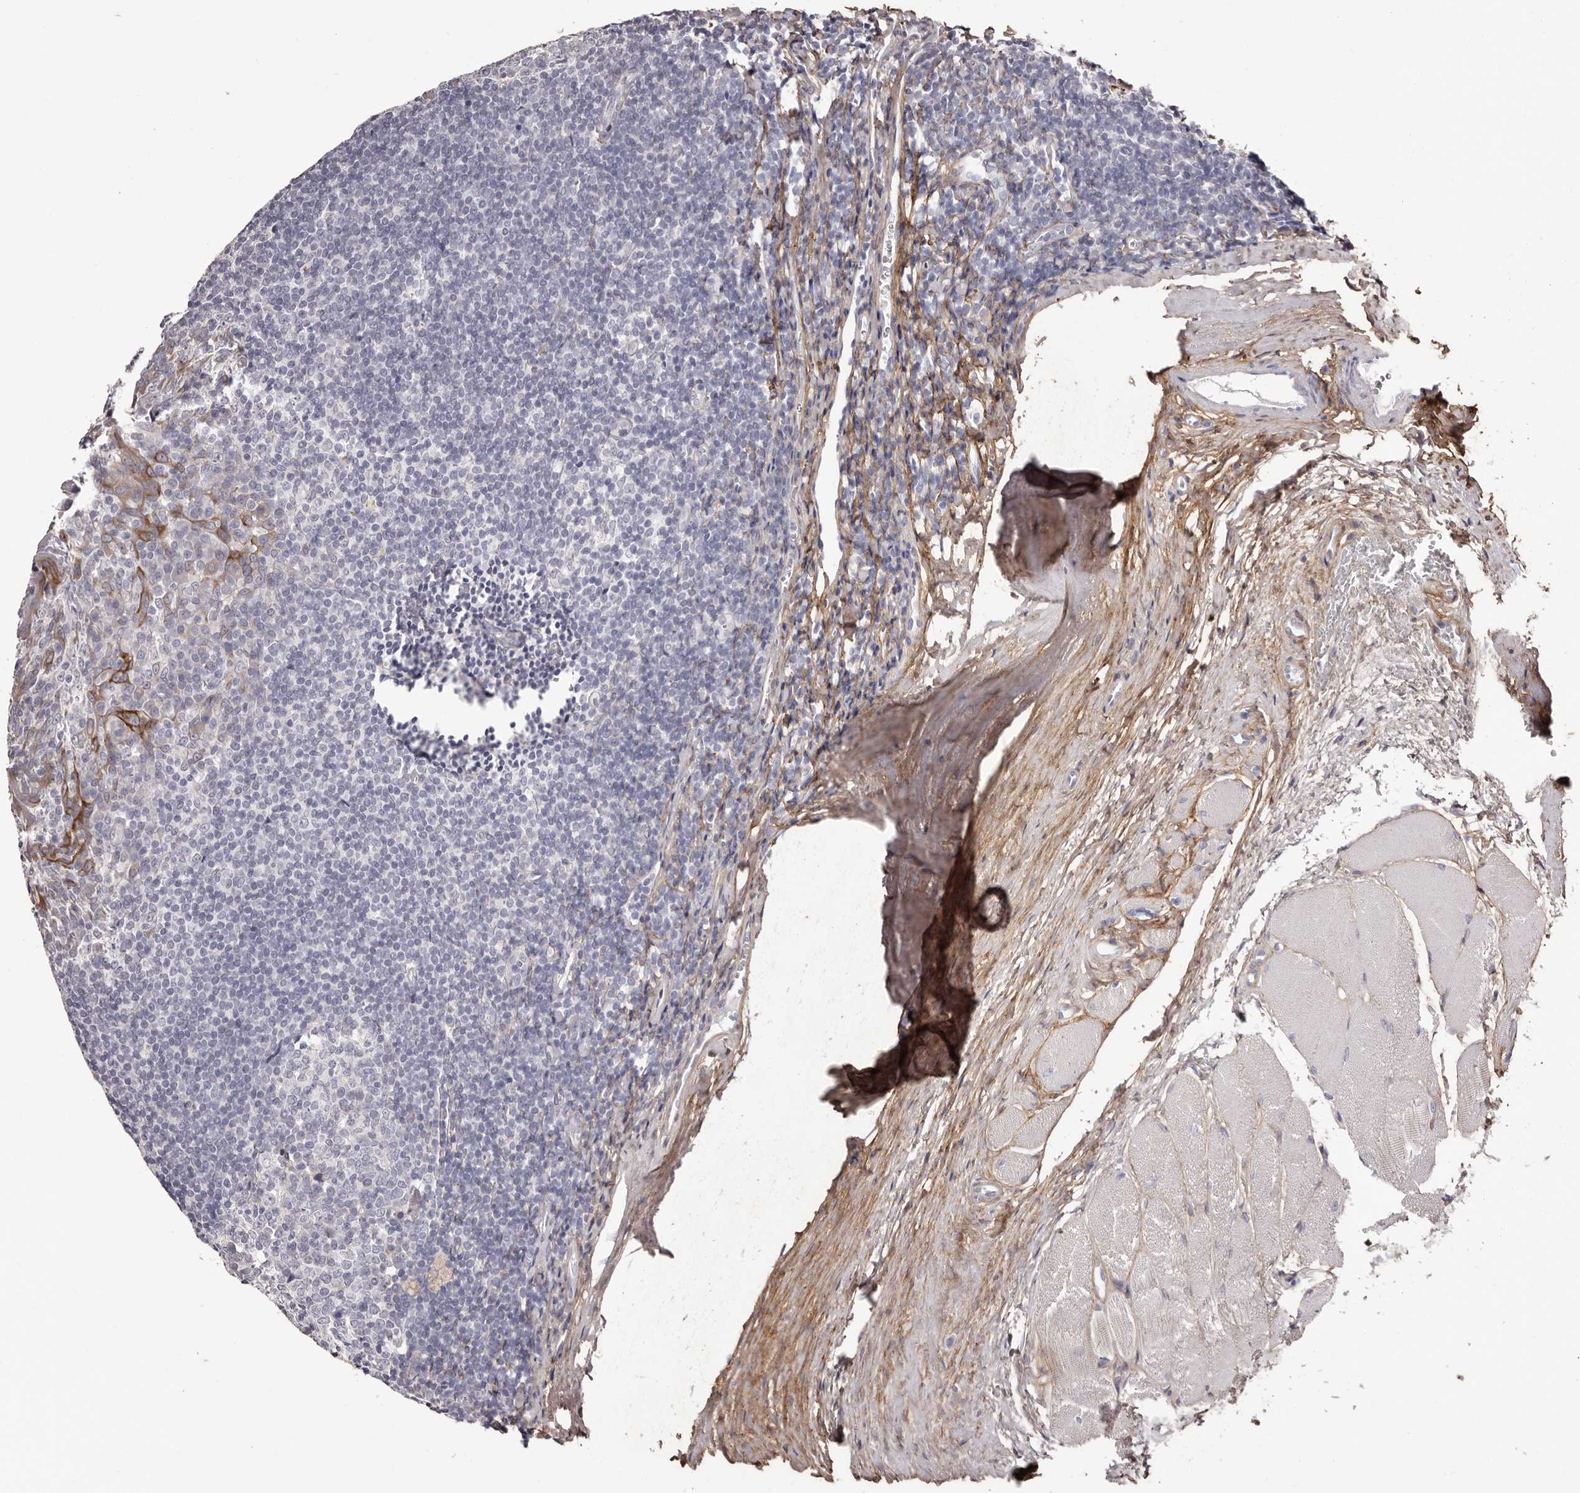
{"staining": {"intensity": "negative", "quantity": "none", "location": "none"}, "tissue": "tonsil", "cell_type": "Germinal center cells", "image_type": "normal", "snomed": [{"axis": "morphology", "description": "Normal tissue, NOS"}, {"axis": "topography", "description": "Tonsil"}], "caption": "Tonsil was stained to show a protein in brown. There is no significant expression in germinal center cells. (Brightfield microscopy of DAB IHC at high magnification).", "gene": "COL6A1", "patient": {"sex": "male", "age": 27}}